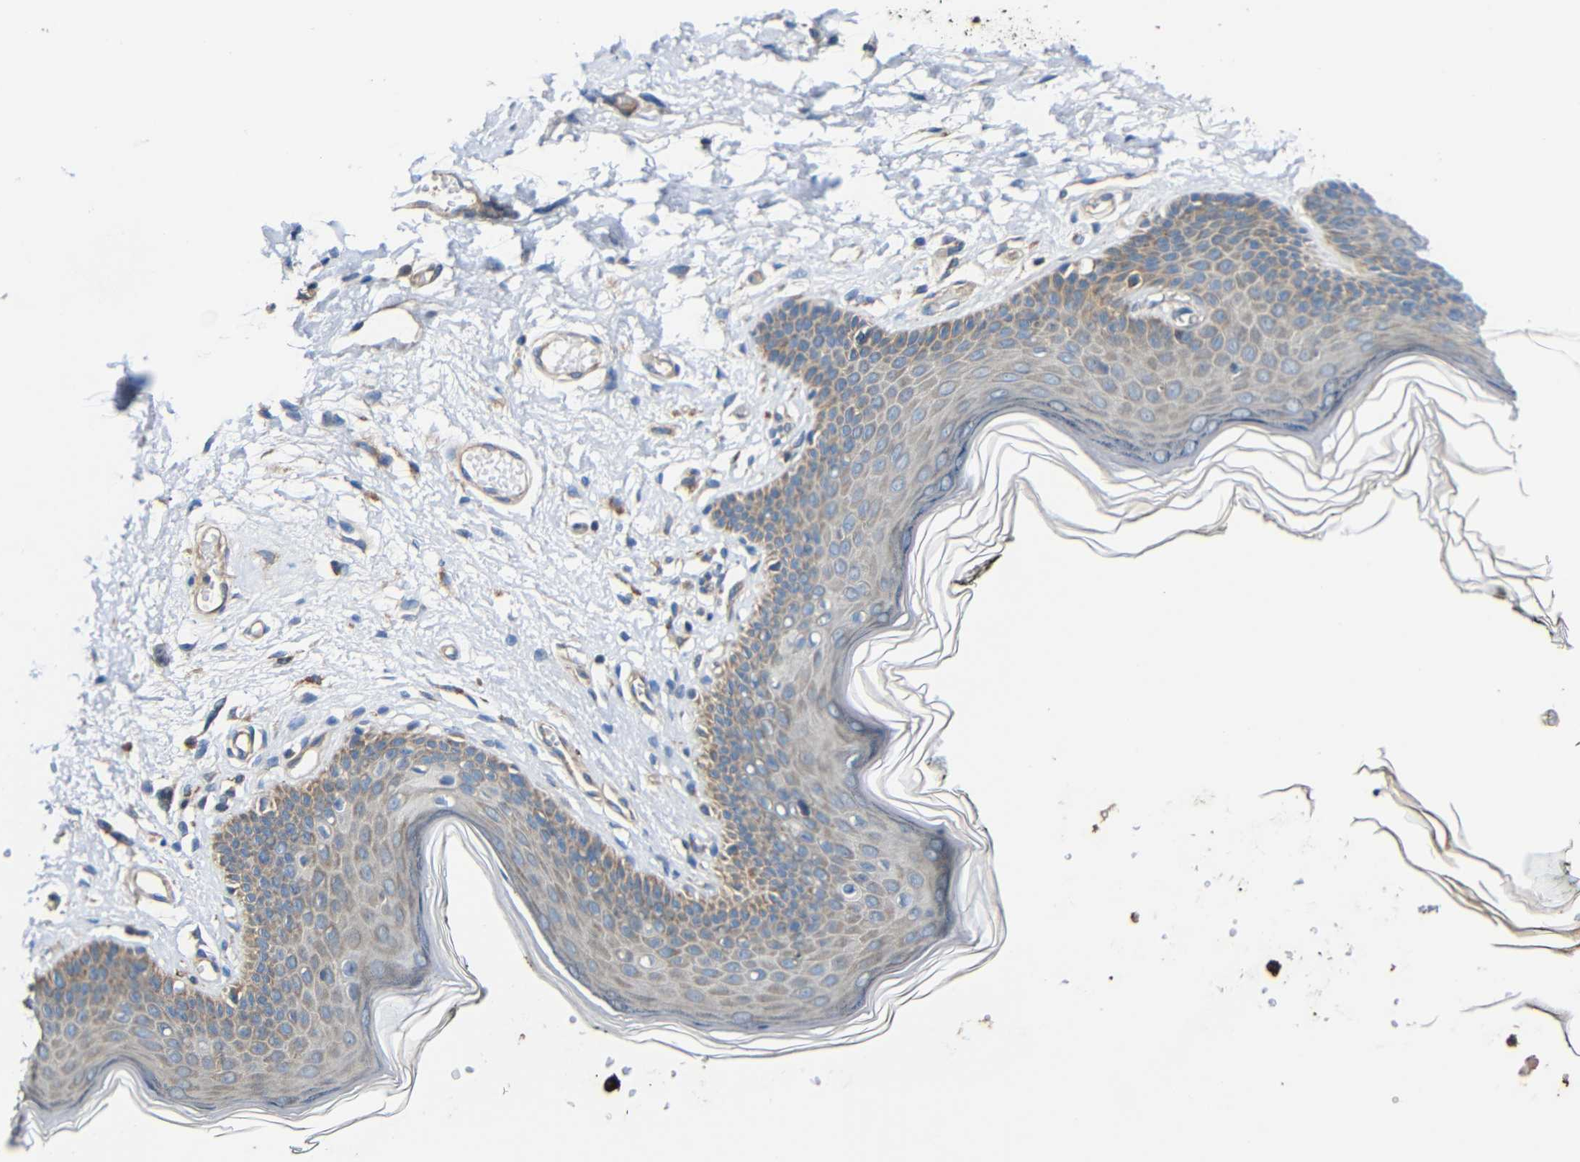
{"staining": {"intensity": "weak", "quantity": "25%-75%", "location": "cytoplasmic/membranous"}, "tissue": "skin", "cell_type": "Epidermal cells", "image_type": "normal", "snomed": [{"axis": "morphology", "description": "Normal tissue, NOS"}, {"axis": "morphology", "description": "Inflammation, NOS"}, {"axis": "topography", "description": "Vulva"}], "caption": "The histopathology image demonstrates a brown stain indicating the presence of a protein in the cytoplasmic/membranous of epidermal cells in skin.", "gene": "RHOT2", "patient": {"sex": "female", "age": 84}}